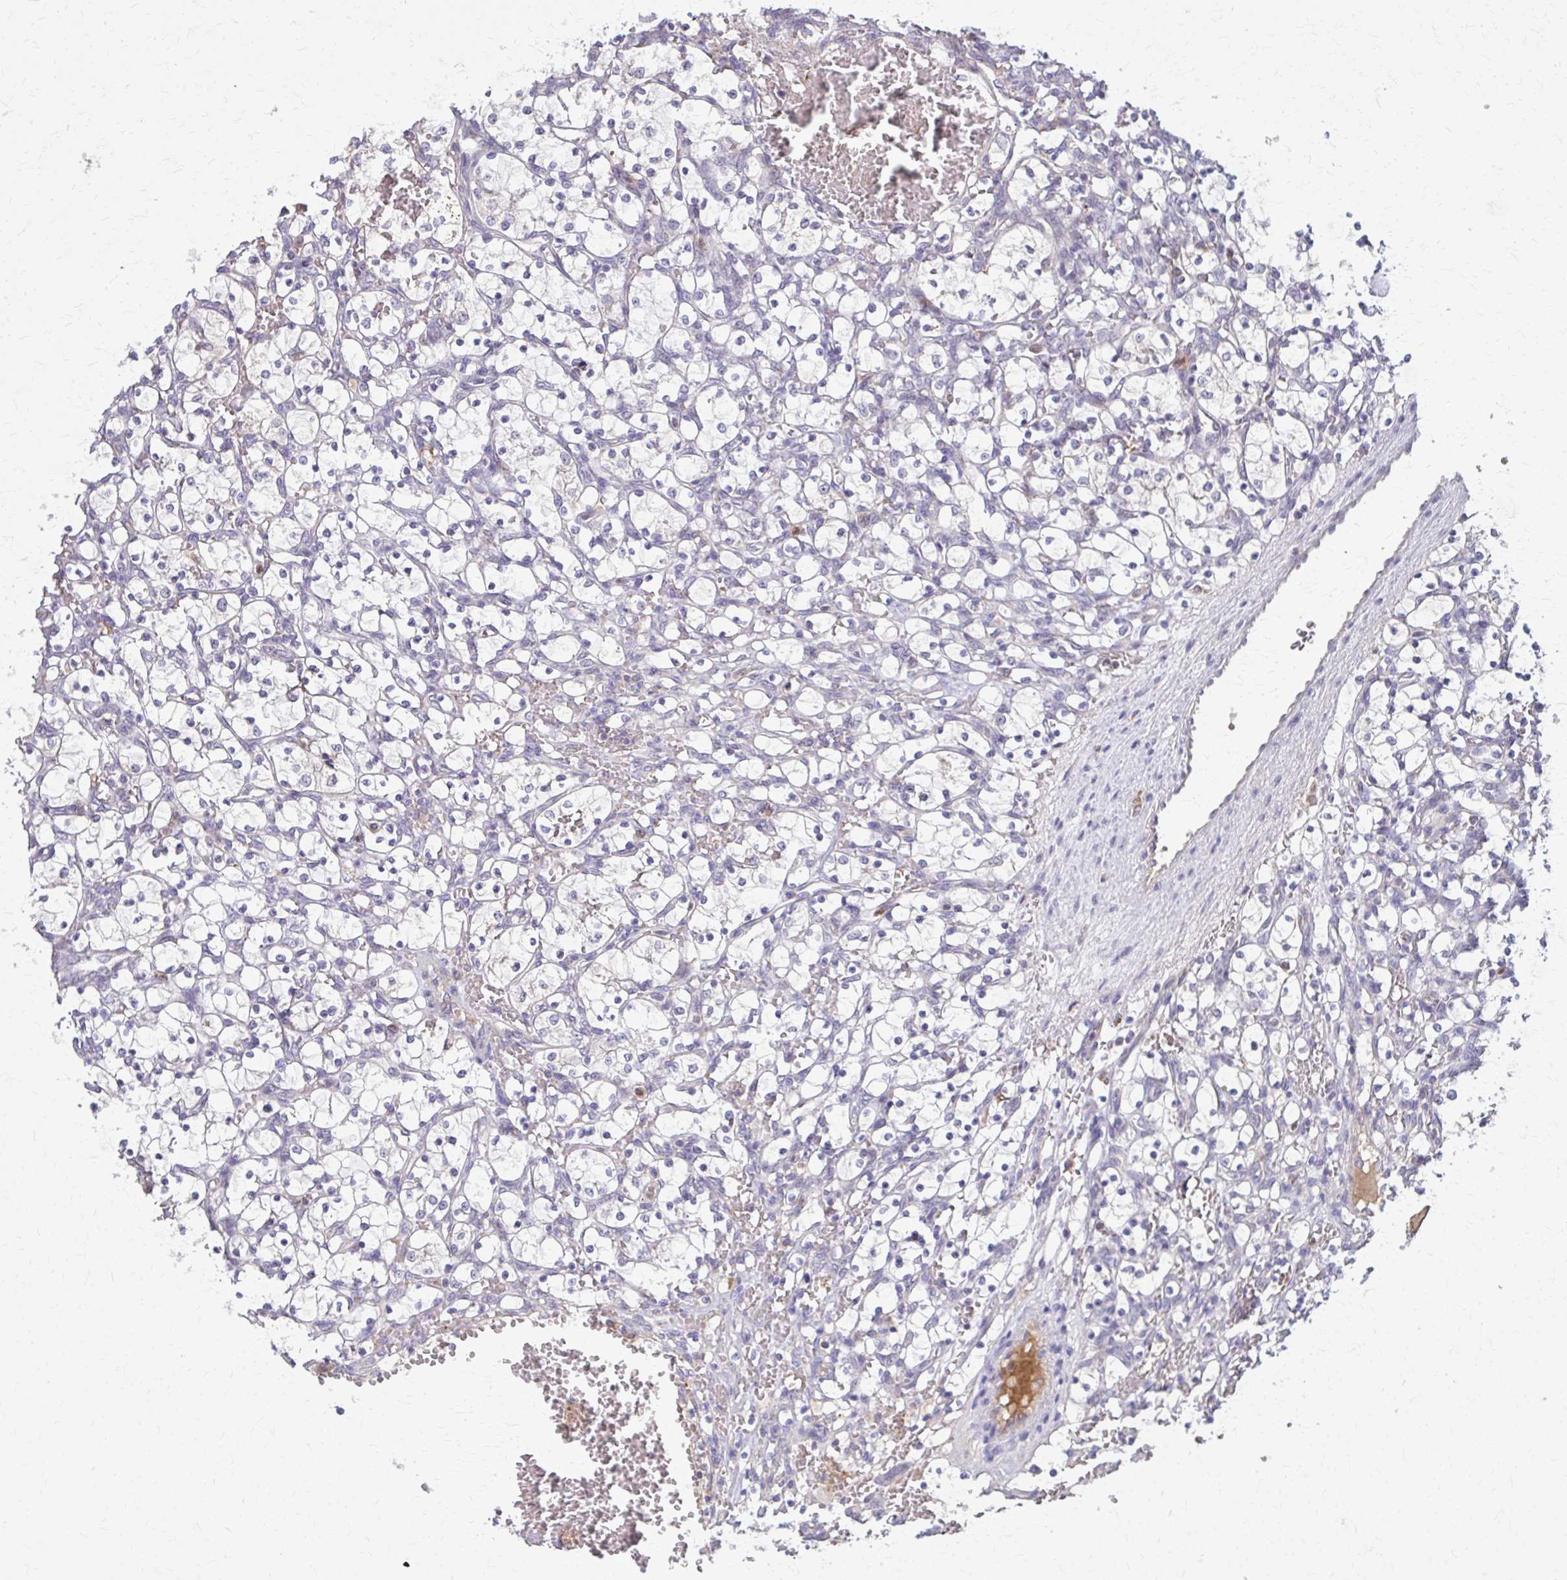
{"staining": {"intensity": "negative", "quantity": "none", "location": "none"}, "tissue": "renal cancer", "cell_type": "Tumor cells", "image_type": "cancer", "snomed": [{"axis": "morphology", "description": "Adenocarcinoma, NOS"}, {"axis": "topography", "description": "Kidney"}], "caption": "High power microscopy image of an immunohistochemistry (IHC) micrograph of adenocarcinoma (renal), revealing no significant expression in tumor cells.", "gene": "NRBF2", "patient": {"sex": "female", "age": 69}}